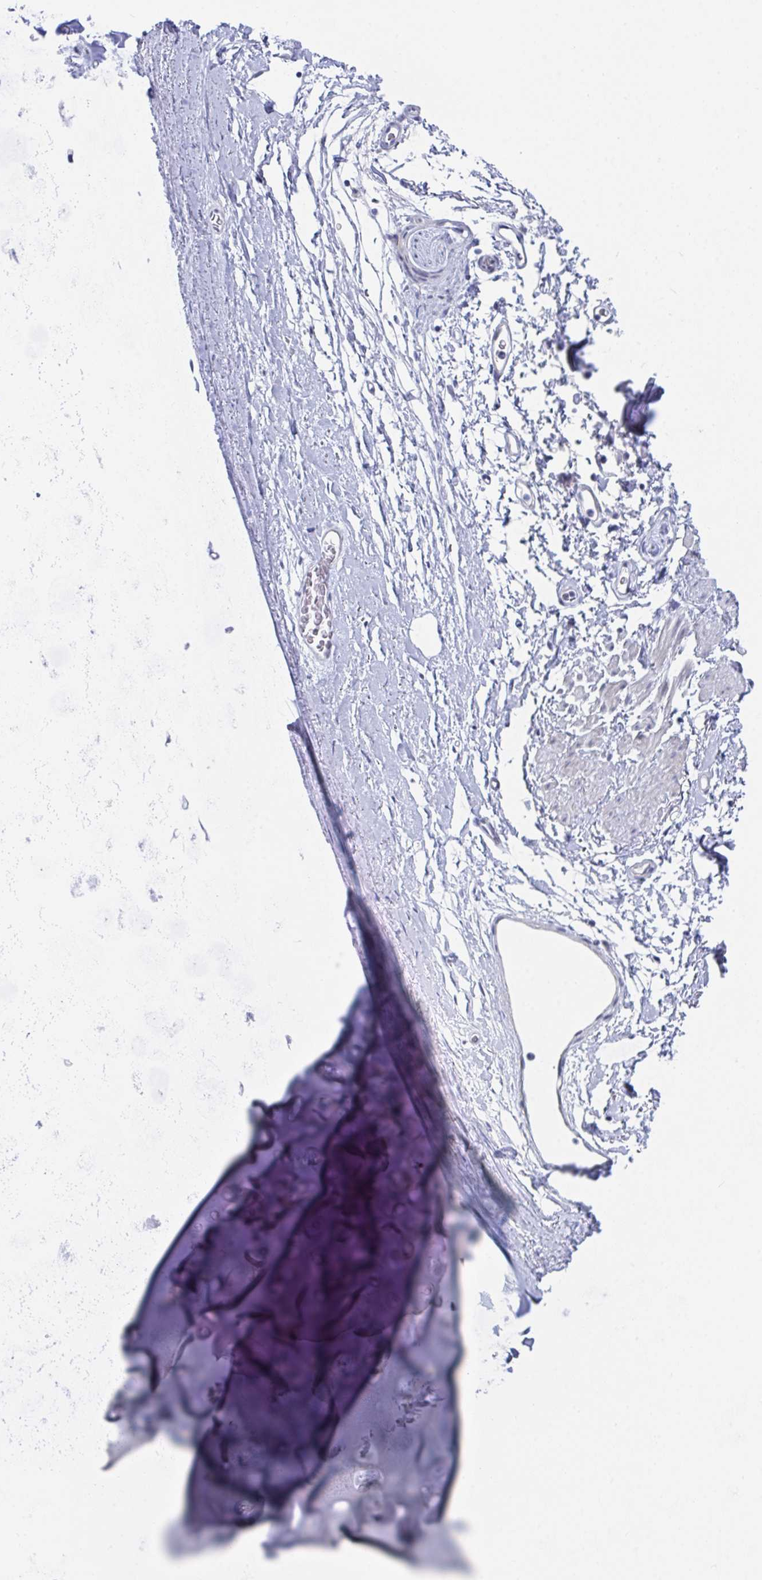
{"staining": {"intensity": "negative", "quantity": "none", "location": "none"}, "tissue": "adipose tissue", "cell_type": "Adipocytes", "image_type": "normal", "snomed": [{"axis": "morphology", "description": "Normal tissue, NOS"}, {"axis": "topography", "description": "Lymph node"}, {"axis": "topography", "description": "Cartilage tissue"}, {"axis": "topography", "description": "Bronchus"}], "caption": "A high-resolution photomicrograph shows IHC staining of unremarkable adipose tissue, which reveals no significant expression in adipocytes. Nuclei are stained in blue.", "gene": "DAOA", "patient": {"sex": "female", "age": 70}}